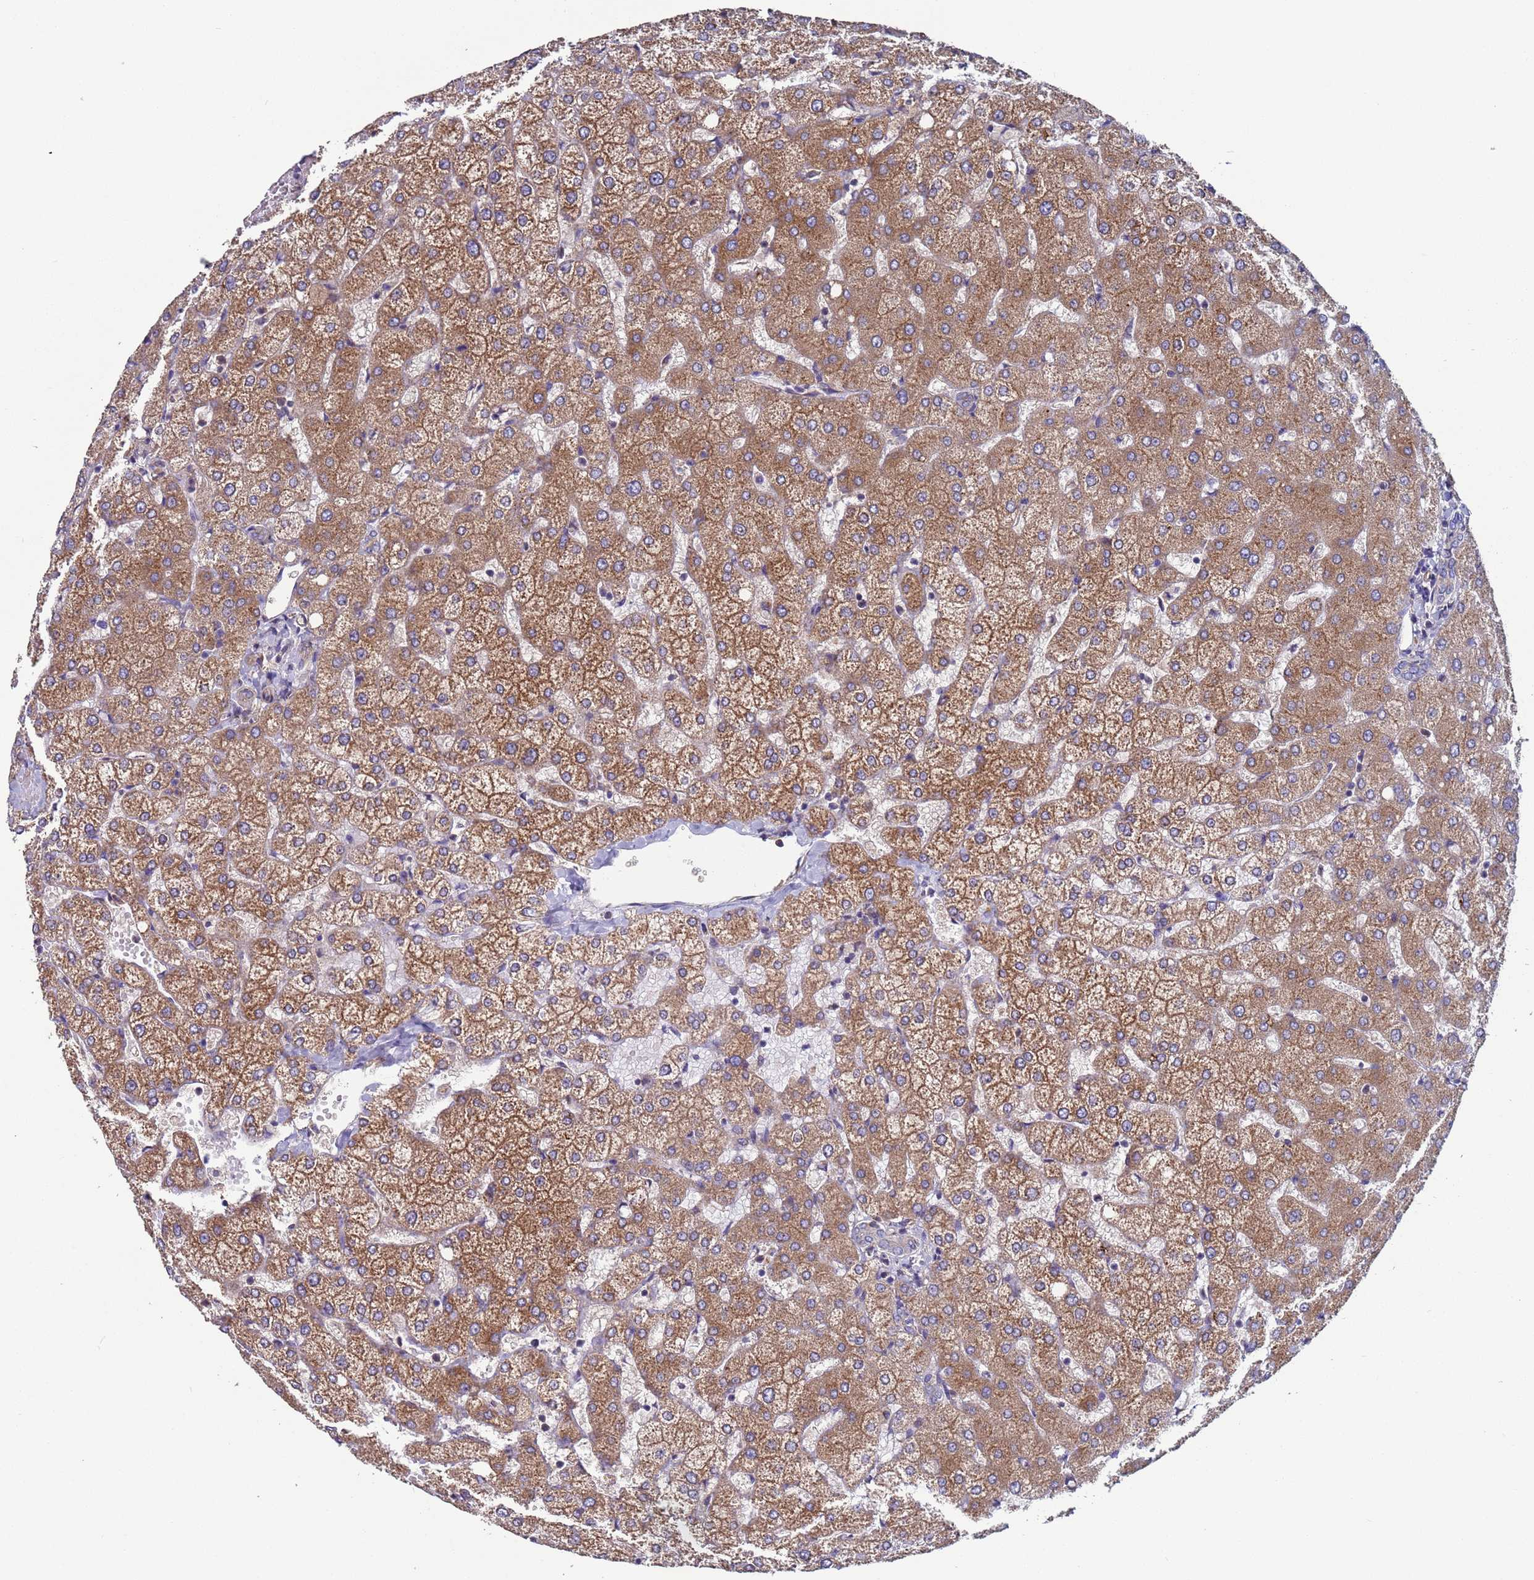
{"staining": {"intensity": "negative", "quantity": "none", "location": "none"}, "tissue": "liver", "cell_type": "Cholangiocytes", "image_type": "normal", "snomed": [{"axis": "morphology", "description": "Normal tissue, NOS"}, {"axis": "topography", "description": "Liver"}], "caption": "Immunohistochemistry (IHC) micrograph of unremarkable liver stained for a protein (brown), which reveals no staining in cholangiocytes. (DAB (3,3'-diaminobenzidine) immunohistochemistry (IHC) visualized using brightfield microscopy, high magnification).", "gene": "ZBTB39", "patient": {"sex": "female", "age": 54}}